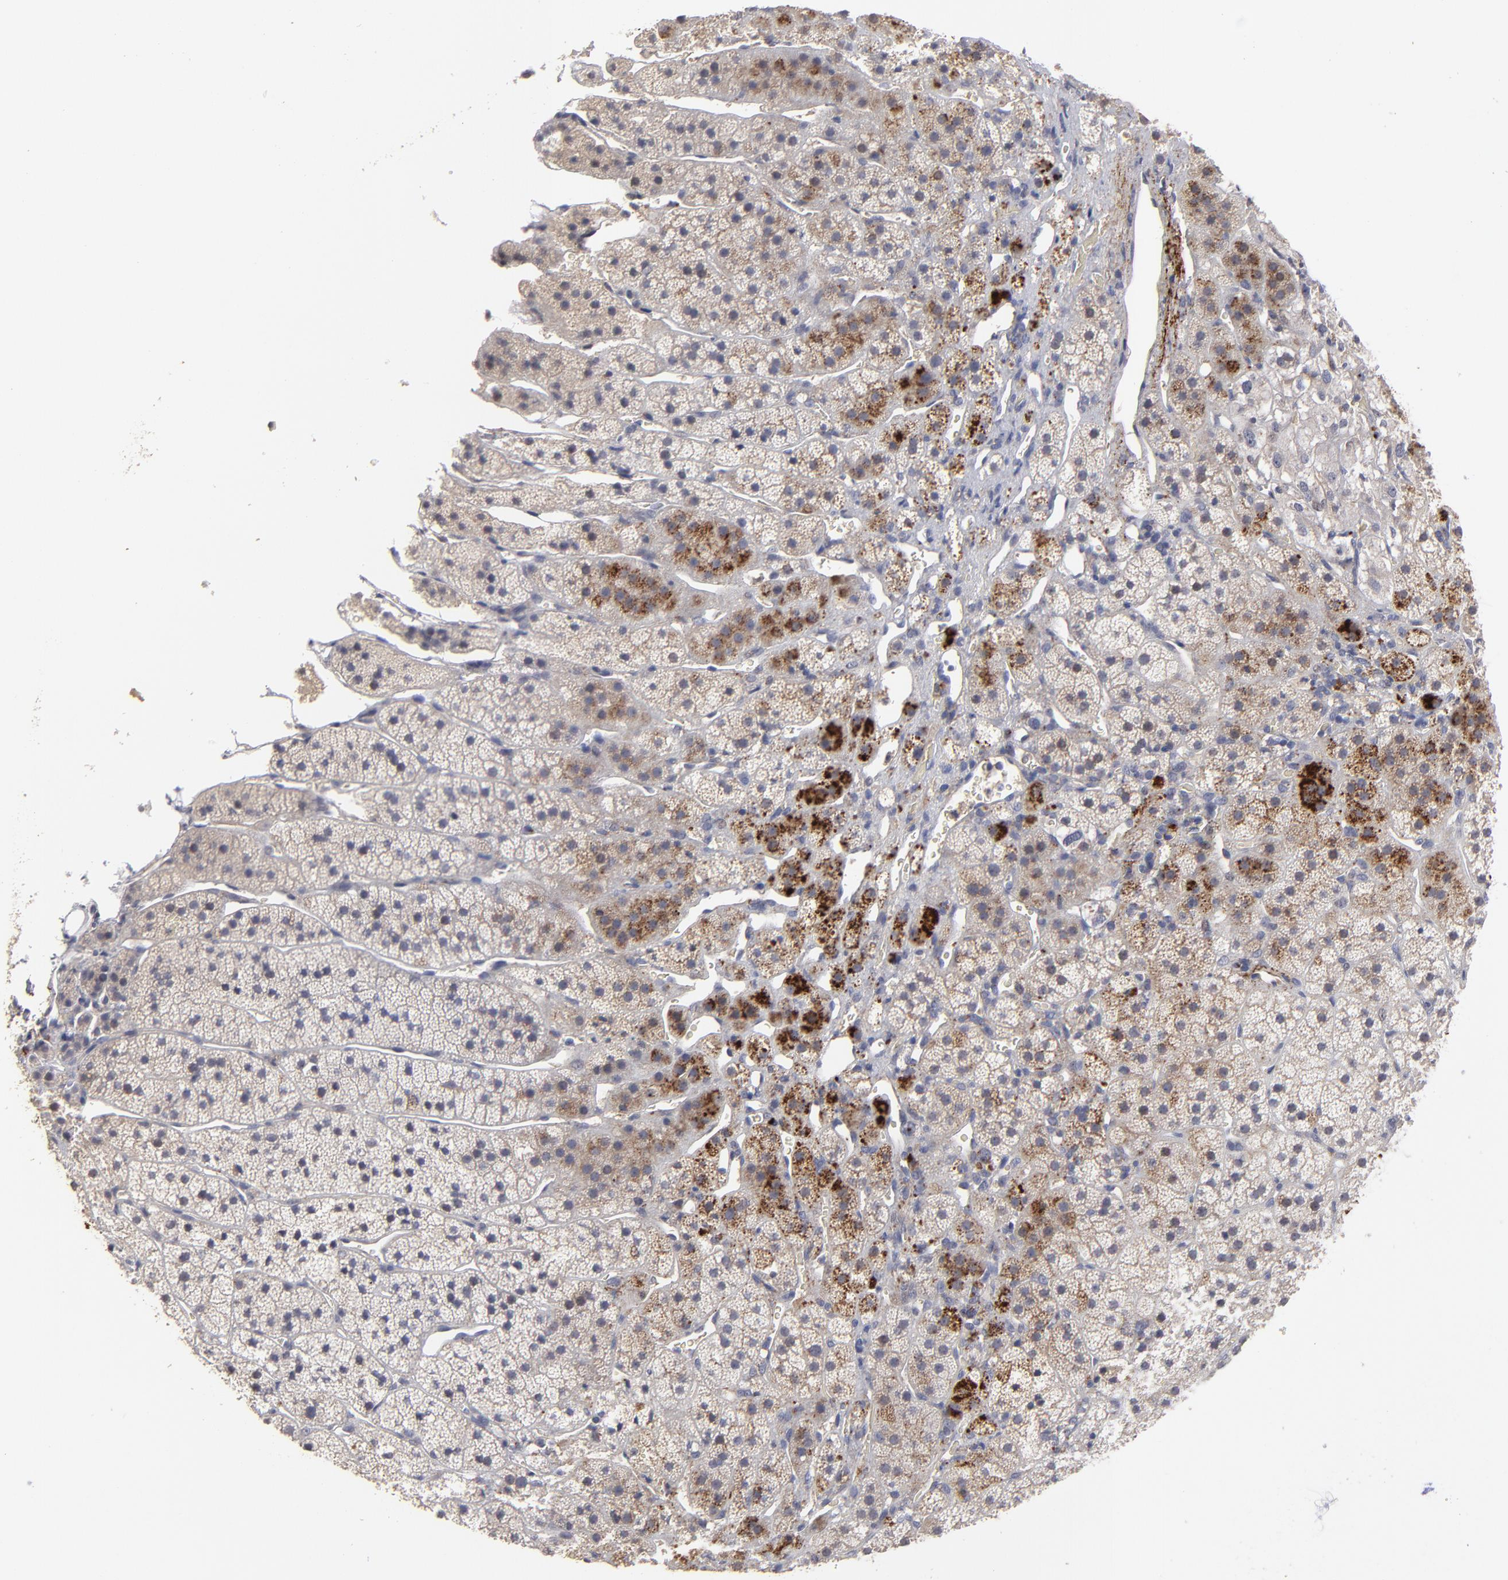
{"staining": {"intensity": "moderate", "quantity": "25%-75%", "location": "cytoplasmic/membranous"}, "tissue": "adrenal gland", "cell_type": "Glandular cells", "image_type": "normal", "snomed": [{"axis": "morphology", "description": "Normal tissue, NOS"}, {"axis": "topography", "description": "Adrenal gland"}], "caption": "Adrenal gland was stained to show a protein in brown. There is medium levels of moderate cytoplasmic/membranous positivity in about 25%-75% of glandular cells.", "gene": "GPM6B", "patient": {"sex": "female", "age": 44}}